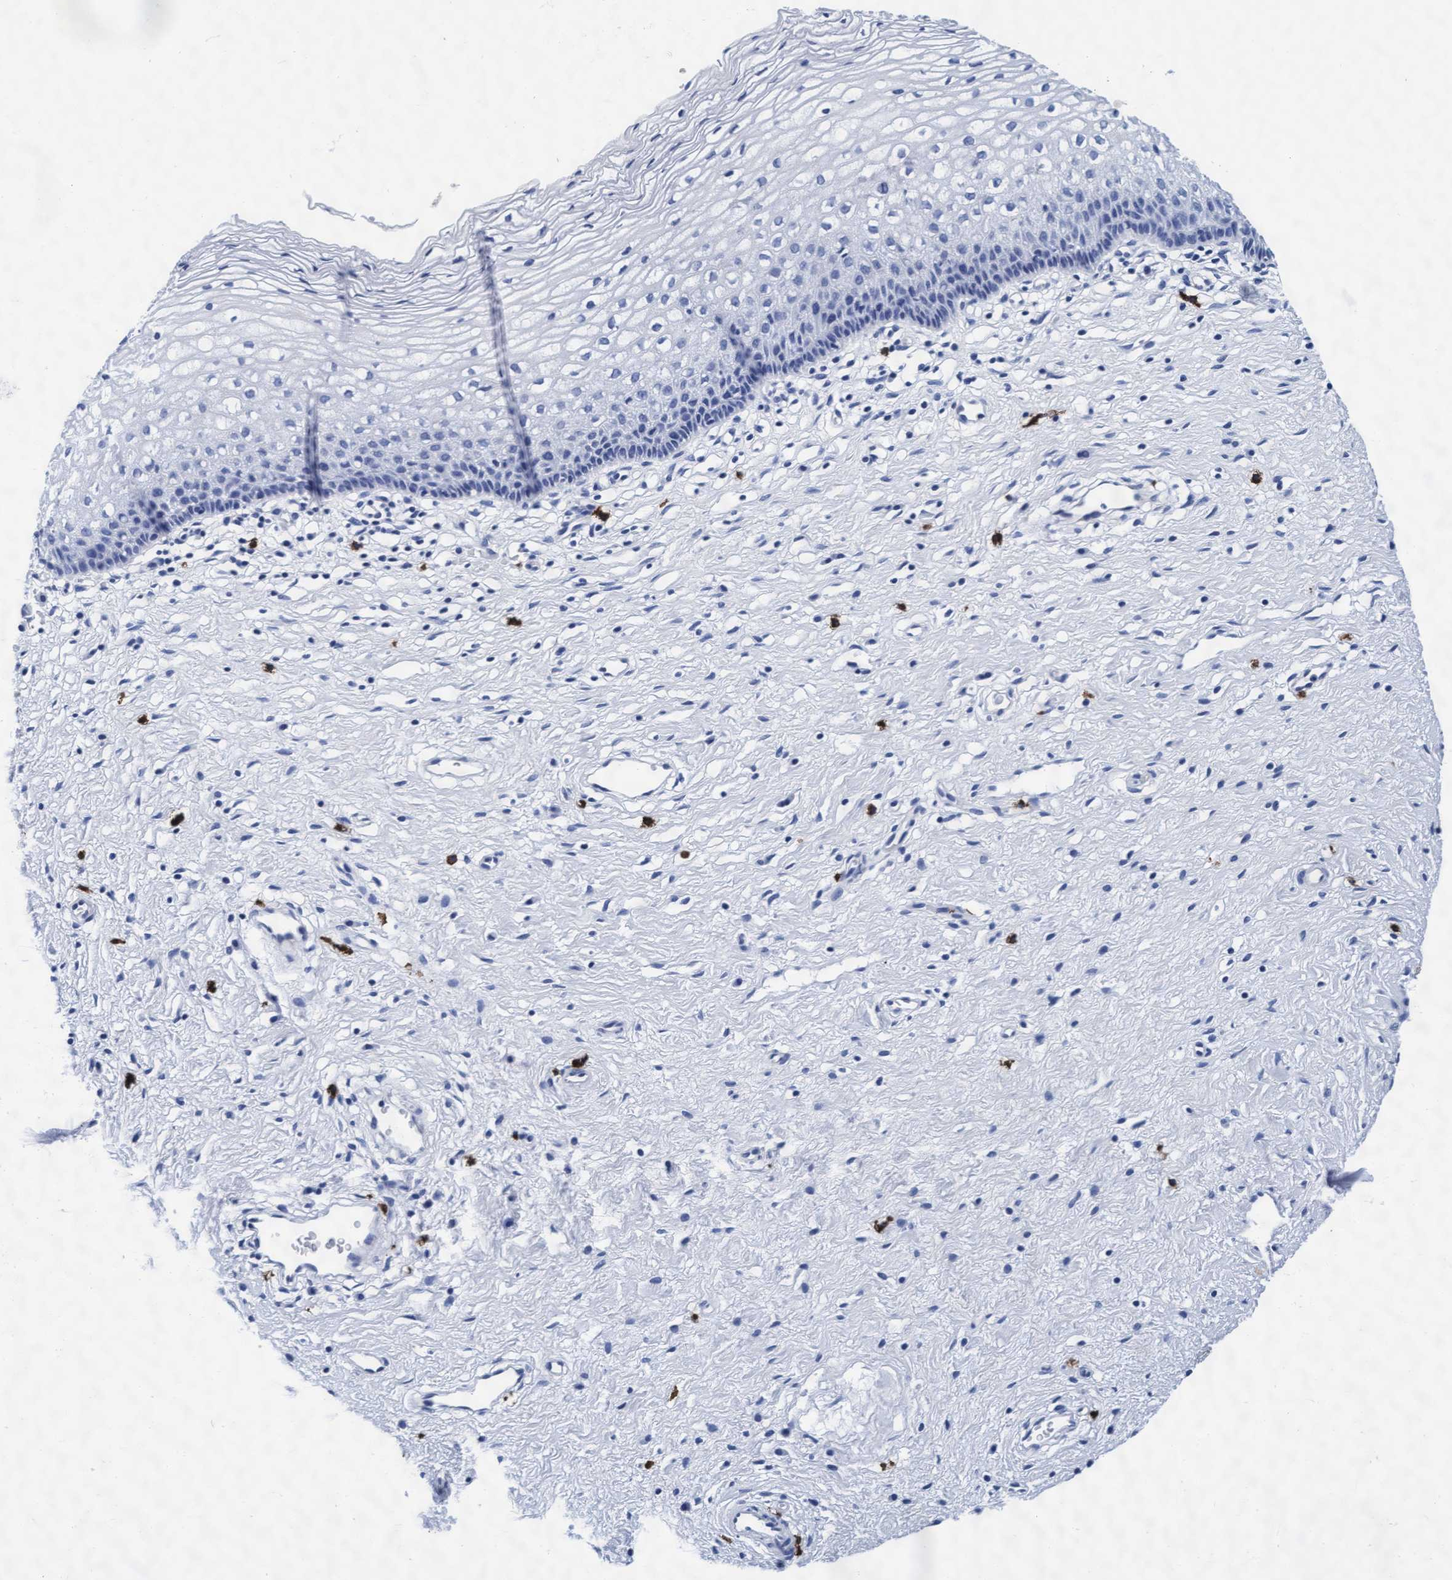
{"staining": {"intensity": "negative", "quantity": "none", "location": "none"}, "tissue": "cervix", "cell_type": "Glandular cells", "image_type": "normal", "snomed": [{"axis": "morphology", "description": "Normal tissue, NOS"}, {"axis": "topography", "description": "Cervix"}], "caption": "A photomicrograph of cervix stained for a protein reveals no brown staining in glandular cells. (DAB immunohistochemistry visualized using brightfield microscopy, high magnification).", "gene": "ARSG", "patient": {"sex": "female", "age": 27}}